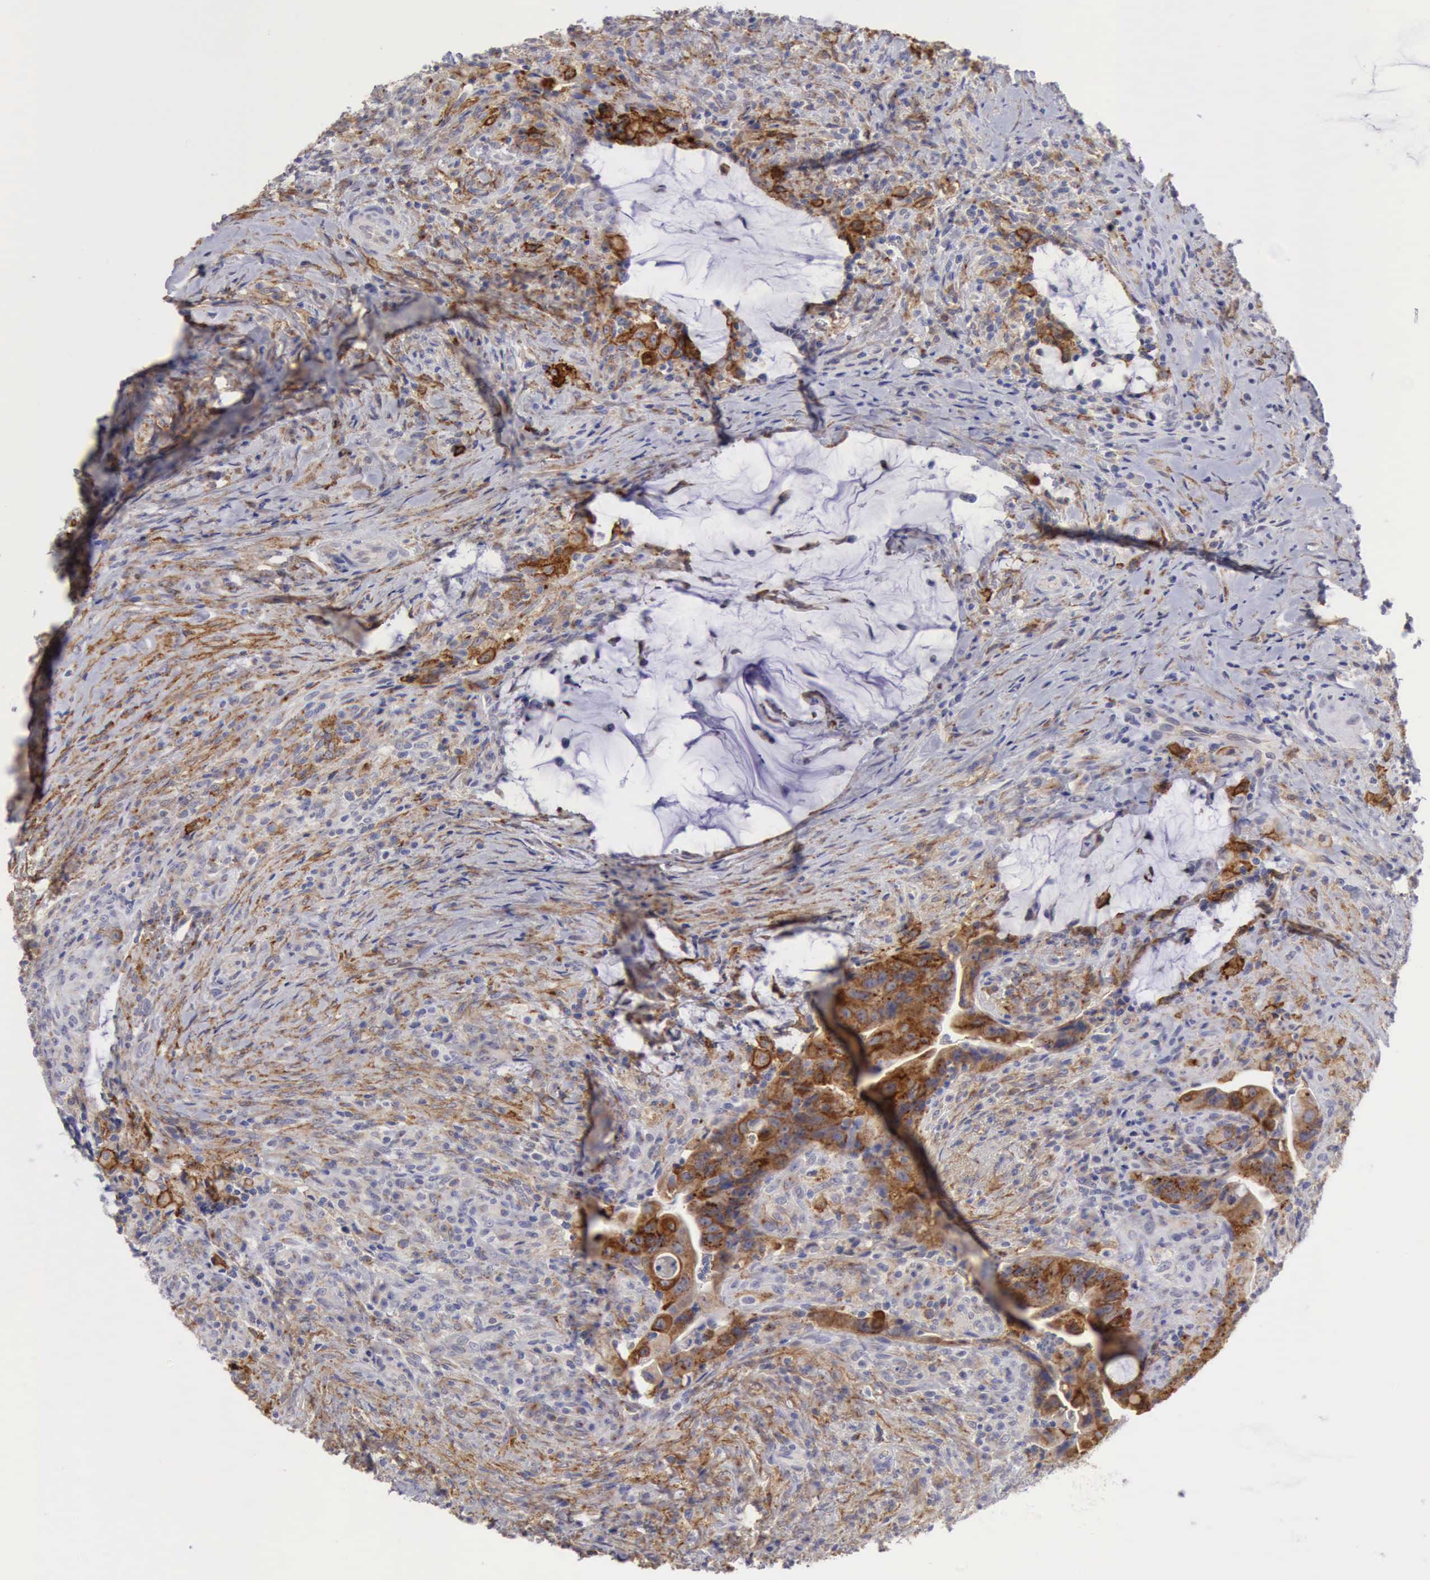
{"staining": {"intensity": "moderate", "quantity": ">75%", "location": "cytoplasmic/membranous"}, "tissue": "colorectal cancer", "cell_type": "Tumor cells", "image_type": "cancer", "snomed": [{"axis": "morphology", "description": "Adenocarcinoma, NOS"}, {"axis": "topography", "description": "Rectum"}], "caption": "Immunohistochemistry (IHC) (DAB) staining of human colorectal adenocarcinoma exhibits moderate cytoplasmic/membranous protein positivity in about >75% of tumor cells.", "gene": "TFRC", "patient": {"sex": "female", "age": 71}}